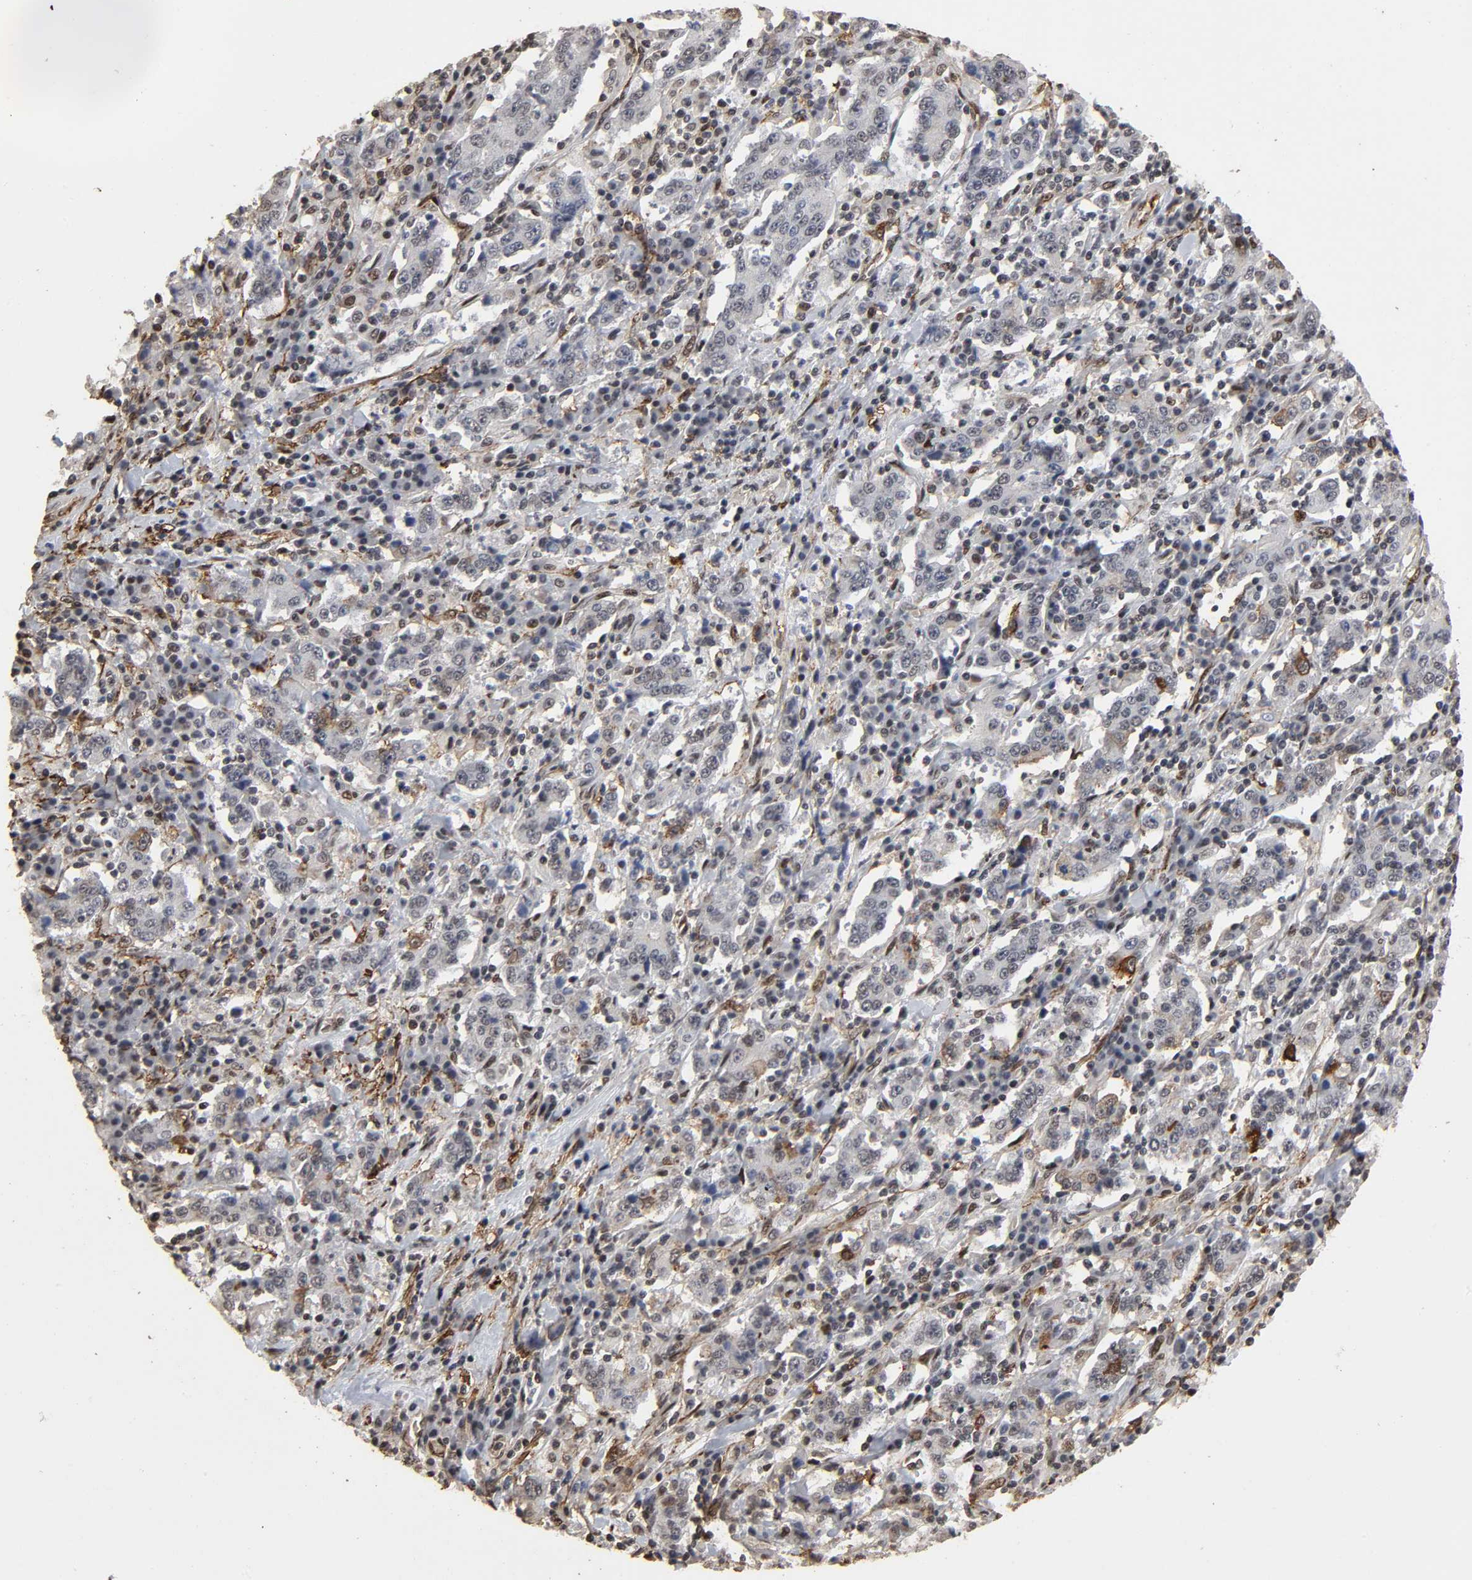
{"staining": {"intensity": "weak", "quantity": "25%-75%", "location": "cytoplasmic/membranous,nuclear"}, "tissue": "stomach cancer", "cell_type": "Tumor cells", "image_type": "cancer", "snomed": [{"axis": "morphology", "description": "Normal tissue, NOS"}, {"axis": "morphology", "description": "Adenocarcinoma, NOS"}, {"axis": "topography", "description": "Stomach, upper"}, {"axis": "topography", "description": "Stomach"}], "caption": "IHC photomicrograph of neoplastic tissue: human stomach cancer stained using immunohistochemistry (IHC) exhibits low levels of weak protein expression localized specifically in the cytoplasmic/membranous and nuclear of tumor cells, appearing as a cytoplasmic/membranous and nuclear brown color.", "gene": "AHNAK2", "patient": {"sex": "male", "age": 59}}